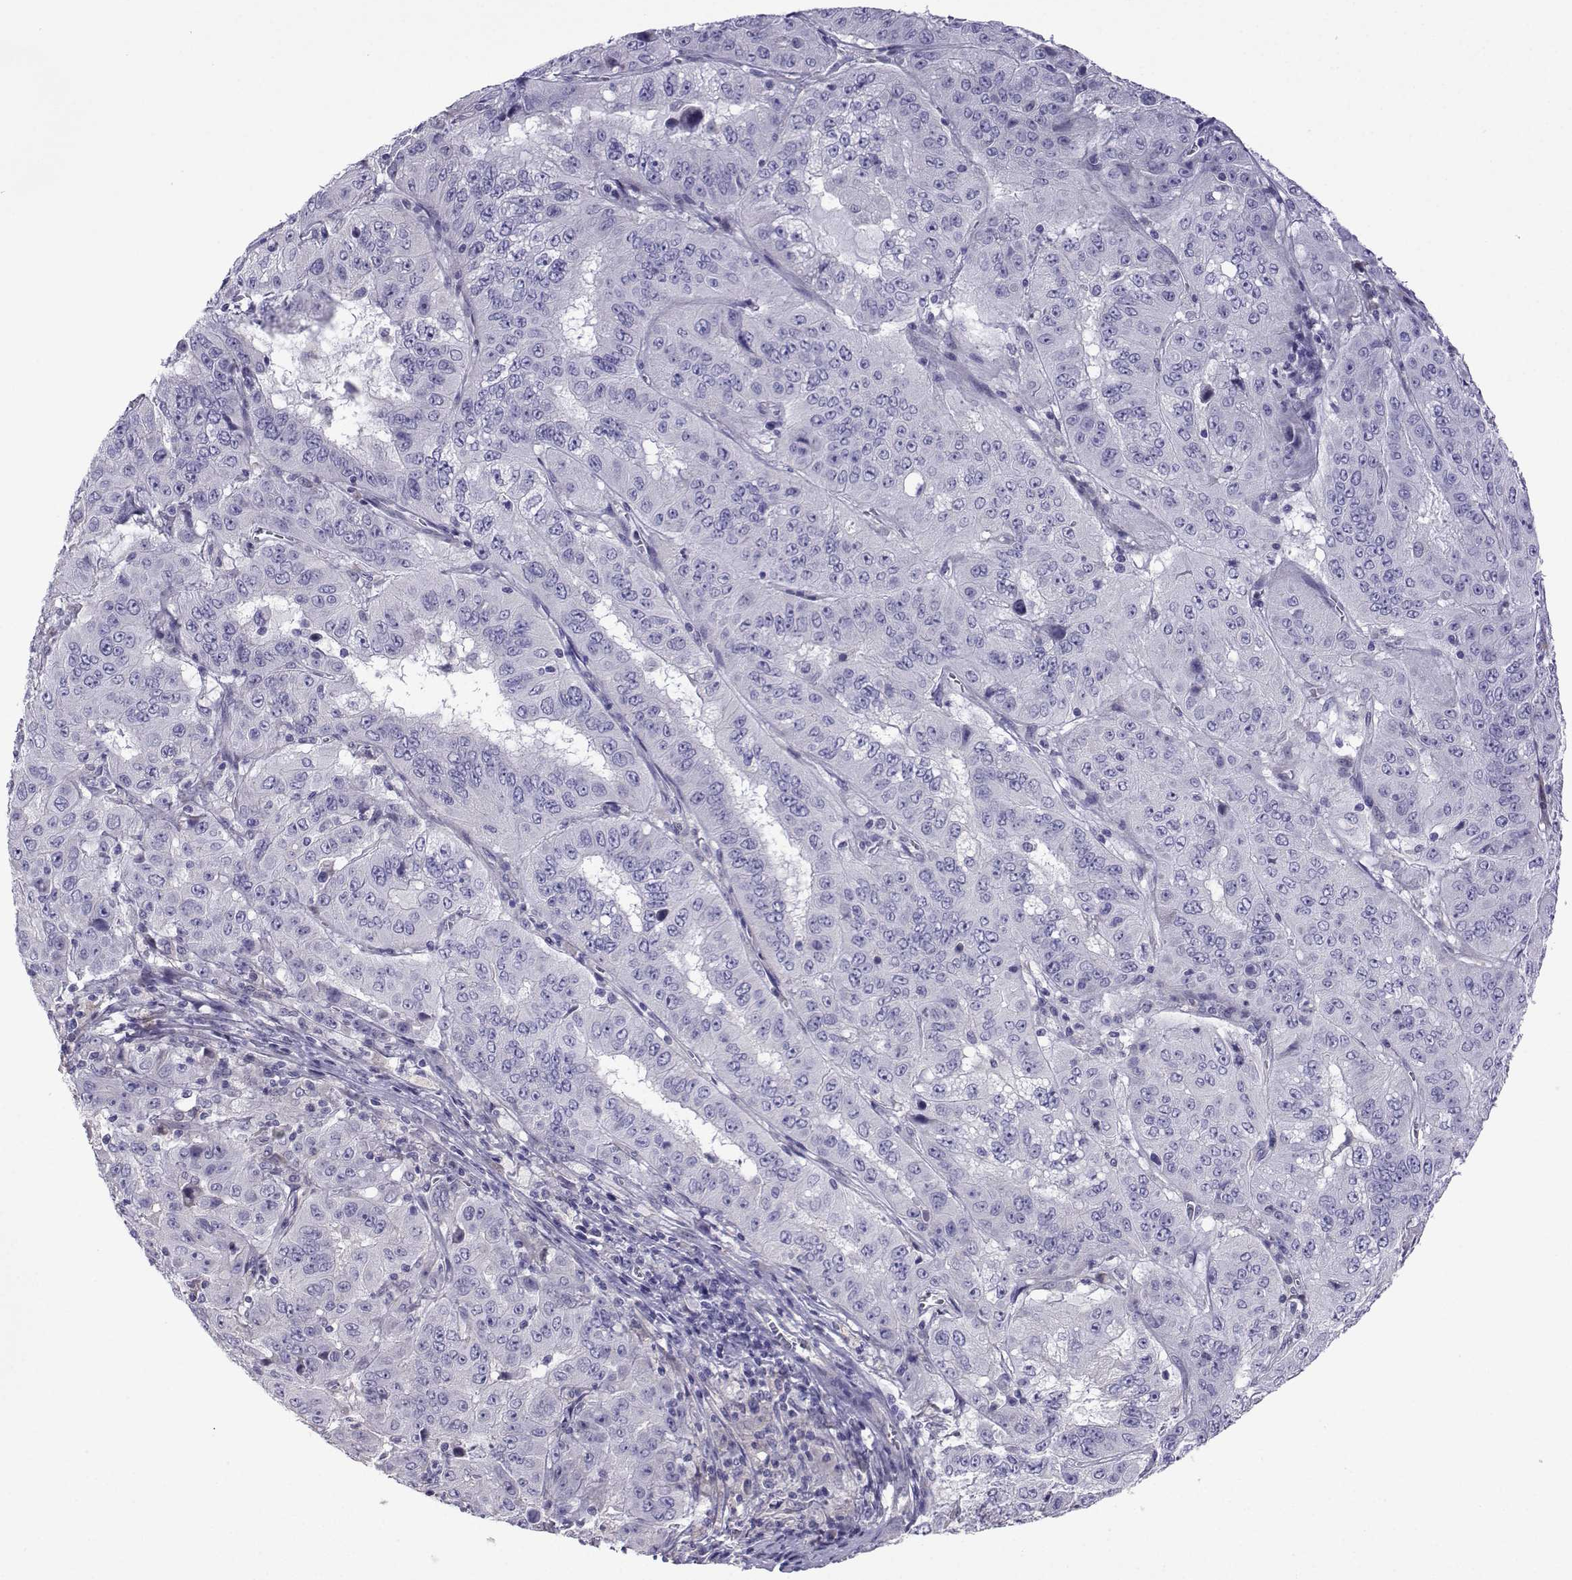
{"staining": {"intensity": "negative", "quantity": "none", "location": "none"}, "tissue": "pancreatic cancer", "cell_type": "Tumor cells", "image_type": "cancer", "snomed": [{"axis": "morphology", "description": "Adenocarcinoma, NOS"}, {"axis": "topography", "description": "Pancreas"}], "caption": "This photomicrograph is of pancreatic adenocarcinoma stained with immunohistochemistry (IHC) to label a protein in brown with the nuclei are counter-stained blue. There is no expression in tumor cells.", "gene": "CFAP70", "patient": {"sex": "male", "age": 63}}